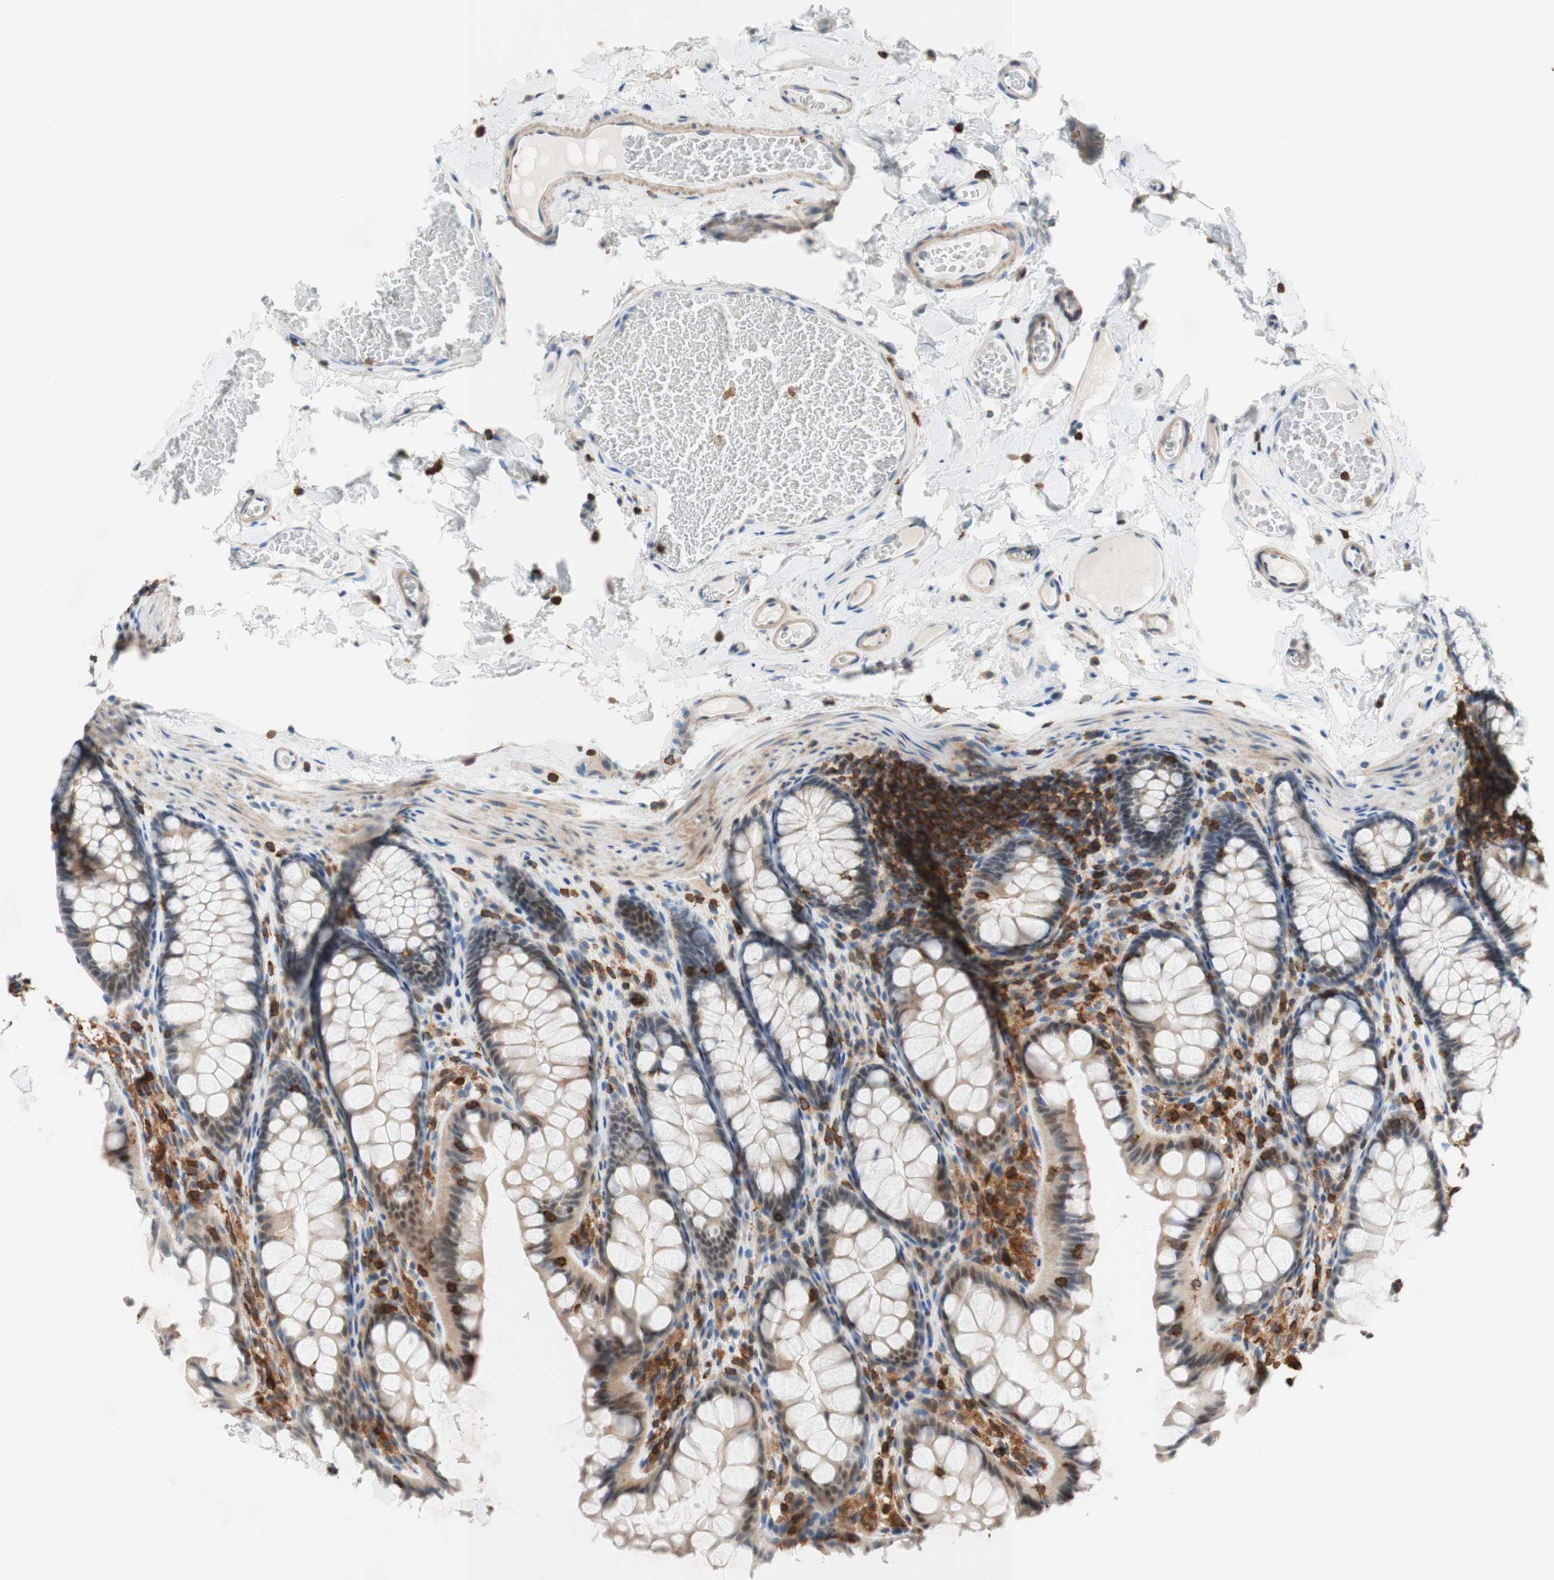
{"staining": {"intensity": "weak", "quantity": ">75%", "location": "cytoplasmic/membranous"}, "tissue": "colon", "cell_type": "Endothelial cells", "image_type": "normal", "snomed": [{"axis": "morphology", "description": "Normal tissue, NOS"}, {"axis": "topography", "description": "Colon"}], "caption": "Protein staining reveals weak cytoplasmic/membranous staining in approximately >75% of endothelial cells in benign colon.", "gene": "SPINK6", "patient": {"sex": "female", "age": 55}}